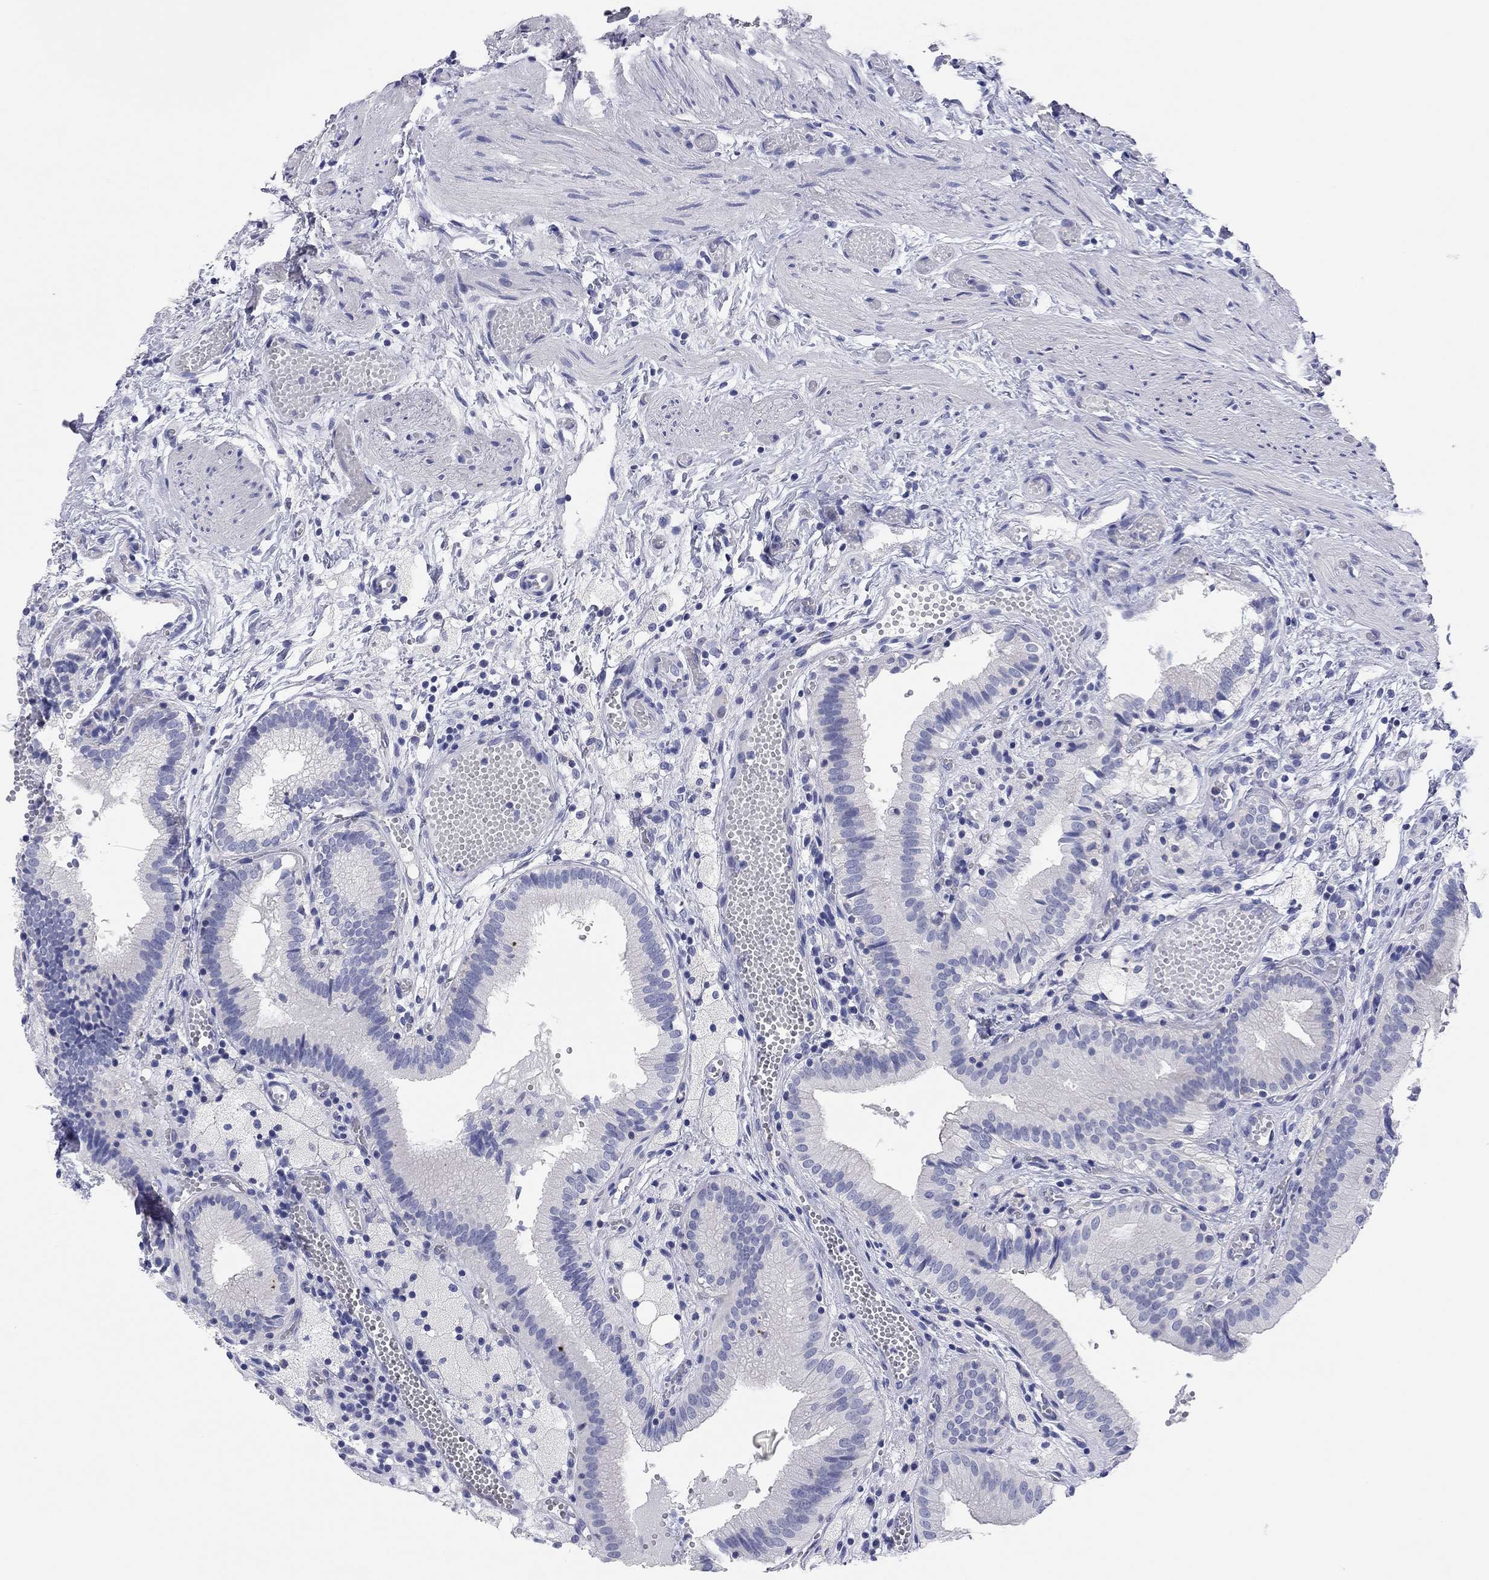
{"staining": {"intensity": "negative", "quantity": "none", "location": "none"}, "tissue": "gallbladder", "cell_type": "Glandular cells", "image_type": "normal", "snomed": [{"axis": "morphology", "description": "Normal tissue, NOS"}, {"axis": "topography", "description": "Gallbladder"}], "caption": "Immunohistochemistry (IHC) micrograph of unremarkable gallbladder stained for a protein (brown), which demonstrates no expression in glandular cells.", "gene": "ENSG00000269035", "patient": {"sex": "female", "age": 24}}